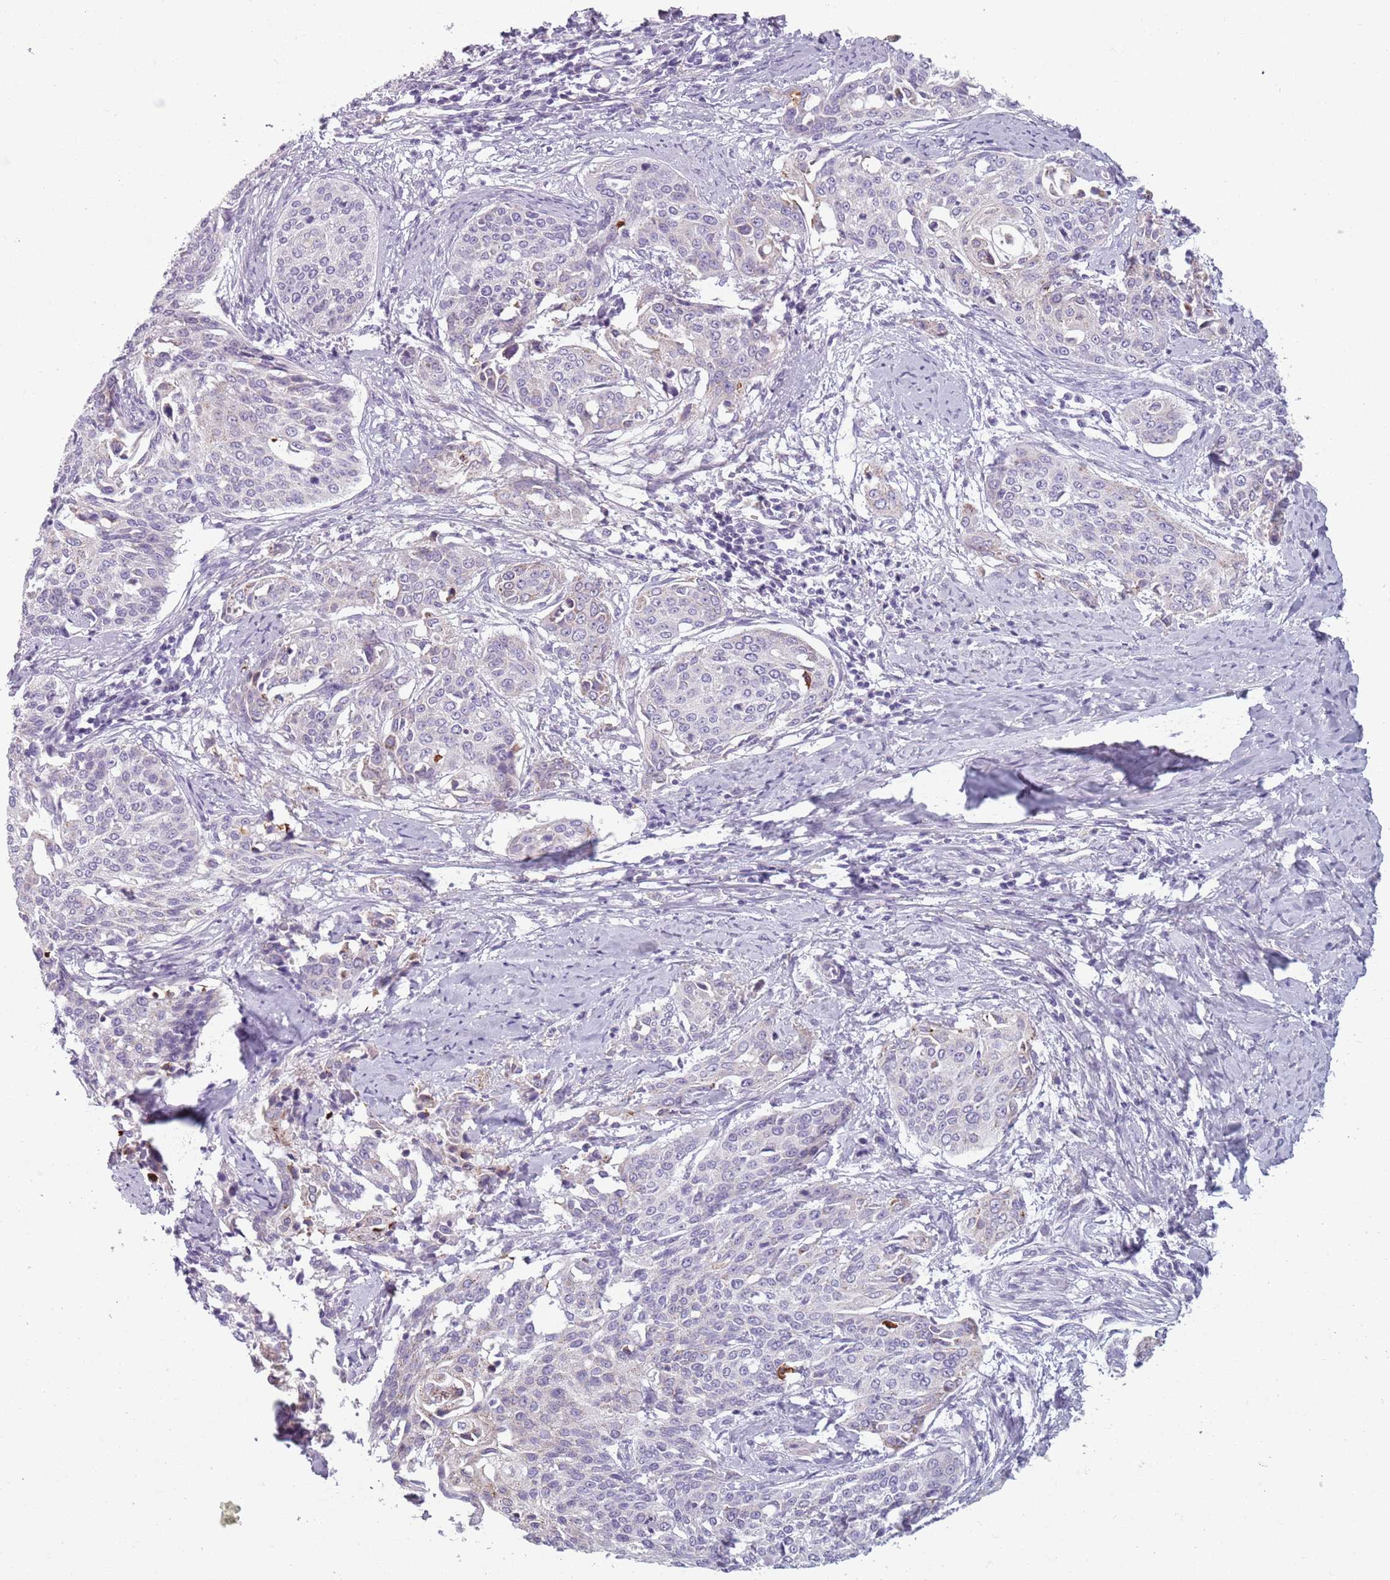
{"staining": {"intensity": "negative", "quantity": "none", "location": "none"}, "tissue": "cervical cancer", "cell_type": "Tumor cells", "image_type": "cancer", "snomed": [{"axis": "morphology", "description": "Squamous cell carcinoma, NOS"}, {"axis": "topography", "description": "Cervix"}], "caption": "Tumor cells are negative for protein expression in human cervical squamous cell carcinoma. Nuclei are stained in blue.", "gene": "MEGF8", "patient": {"sex": "female", "age": 44}}